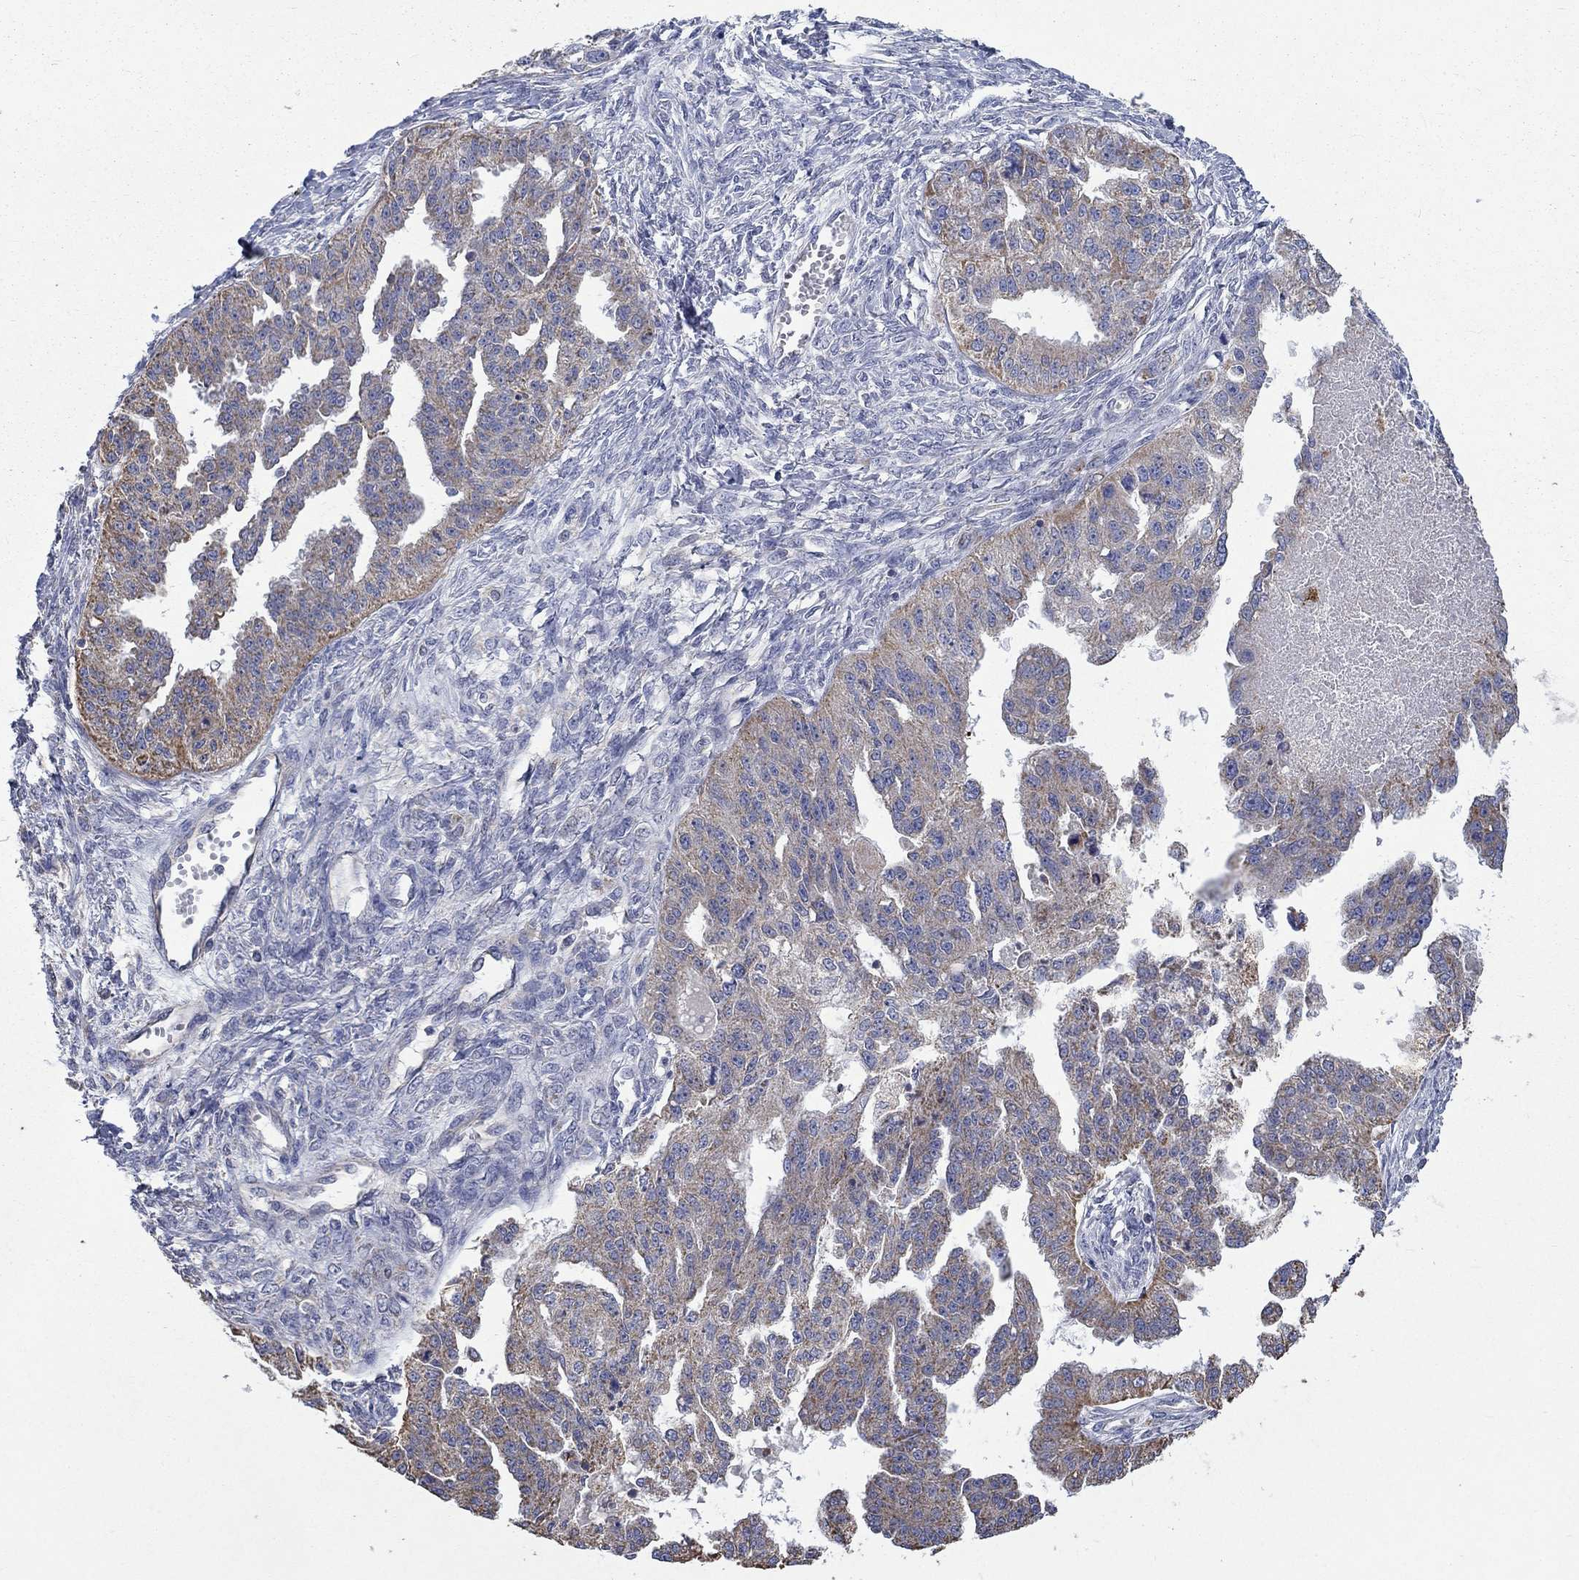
{"staining": {"intensity": "weak", "quantity": "<25%", "location": "cytoplasmic/membranous"}, "tissue": "ovarian cancer", "cell_type": "Tumor cells", "image_type": "cancer", "snomed": [{"axis": "morphology", "description": "Cystadenocarcinoma, serous, NOS"}, {"axis": "topography", "description": "Ovary"}], "caption": "IHC image of human ovarian cancer stained for a protein (brown), which demonstrates no positivity in tumor cells.", "gene": "UGT8", "patient": {"sex": "female", "age": 58}}